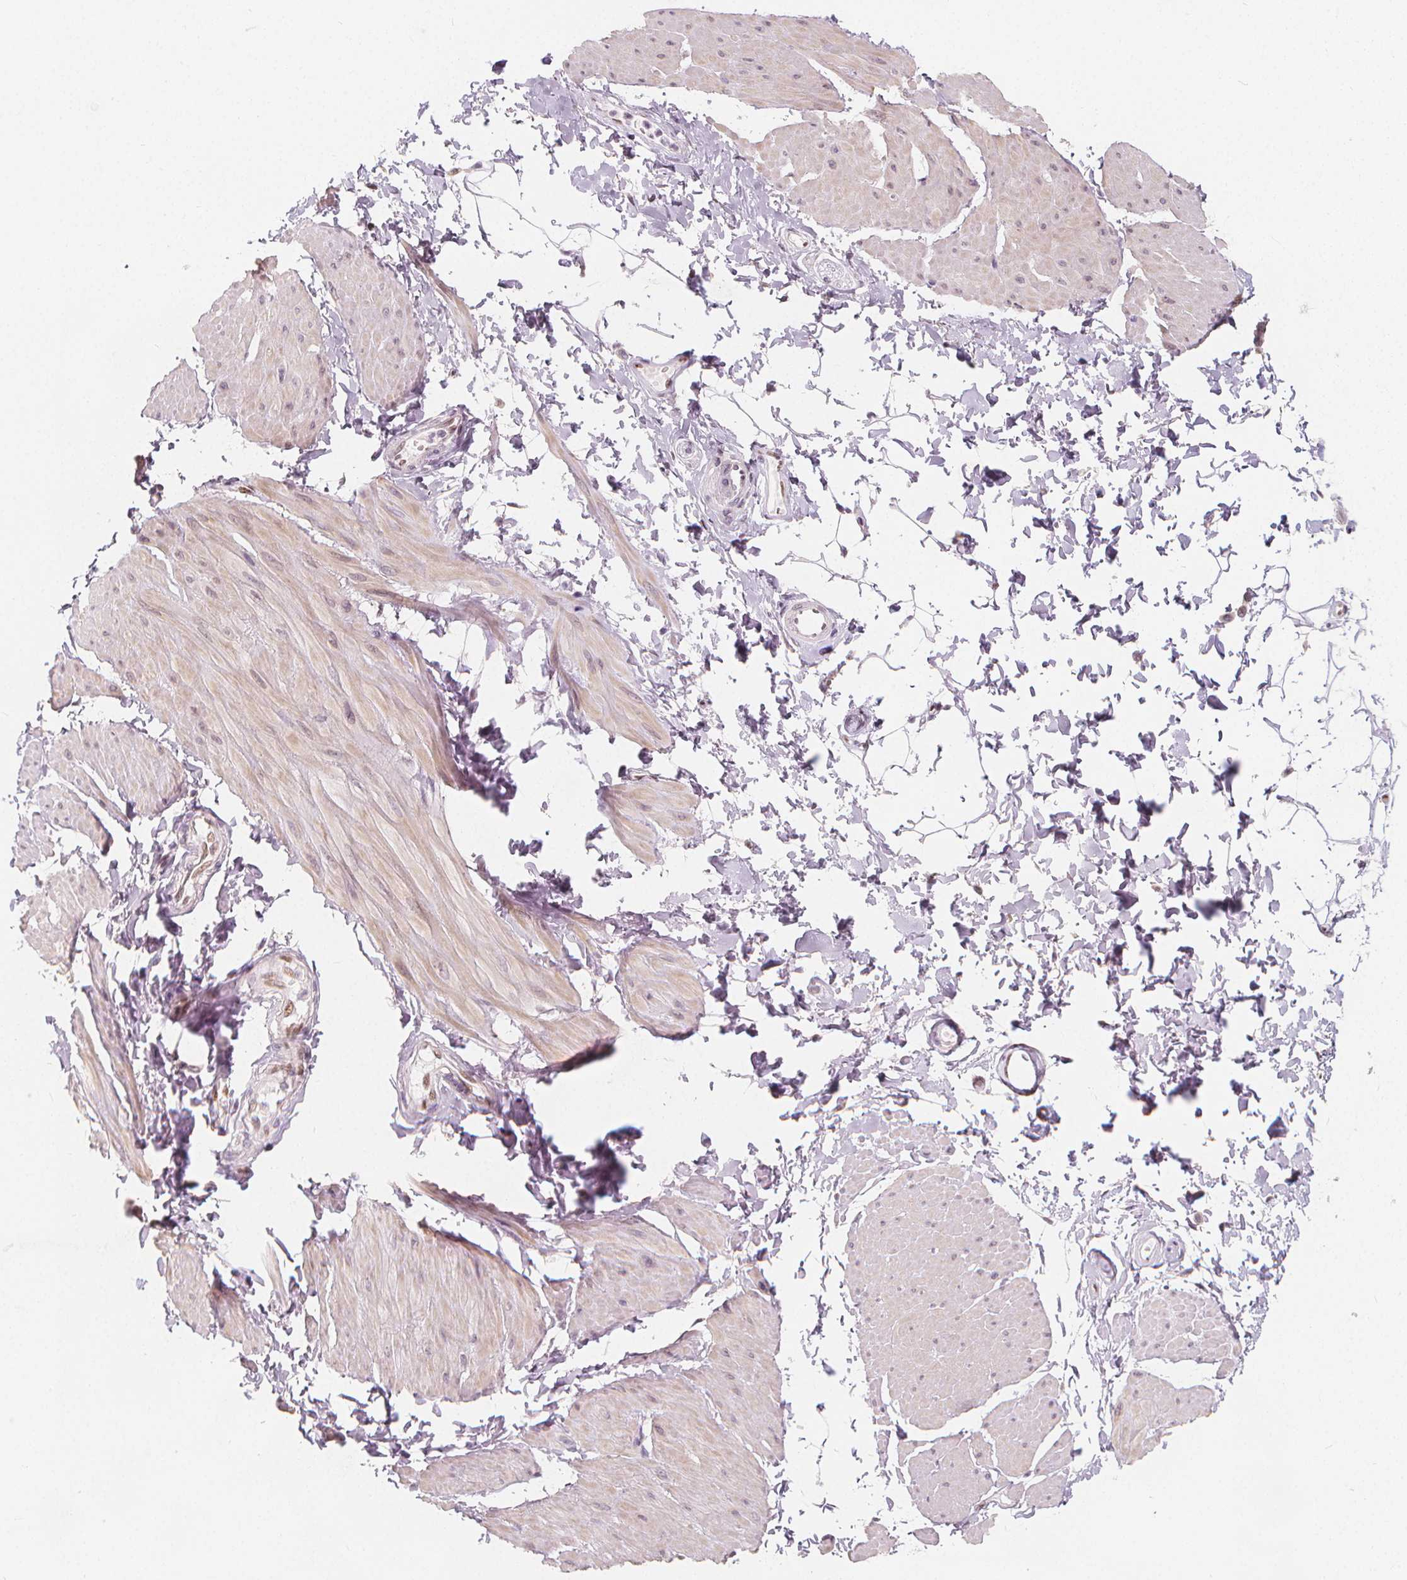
{"staining": {"intensity": "negative", "quantity": "none", "location": "none"}, "tissue": "adipose tissue", "cell_type": "Adipocytes", "image_type": "normal", "snomed": [{"axis": "morphology", "description": "Normal tissue, NOS"}, {"axis": "topography", "description": "Smooth muscle"}, {"axis": "topography", "description": "Peripheral nerve tissue"}], "caption": "The image exhibits no significant positivity in adipocytes of adipose tissue. Brightfield microscopy of immunohistochemistry (IHC) stained with DAB (3,3'-diaminobenzidine) (brown) and hematoxylin (blue), captured at high magnification.", "gene": "DRC3", "patient": {"sex": "male", "age": 58}}